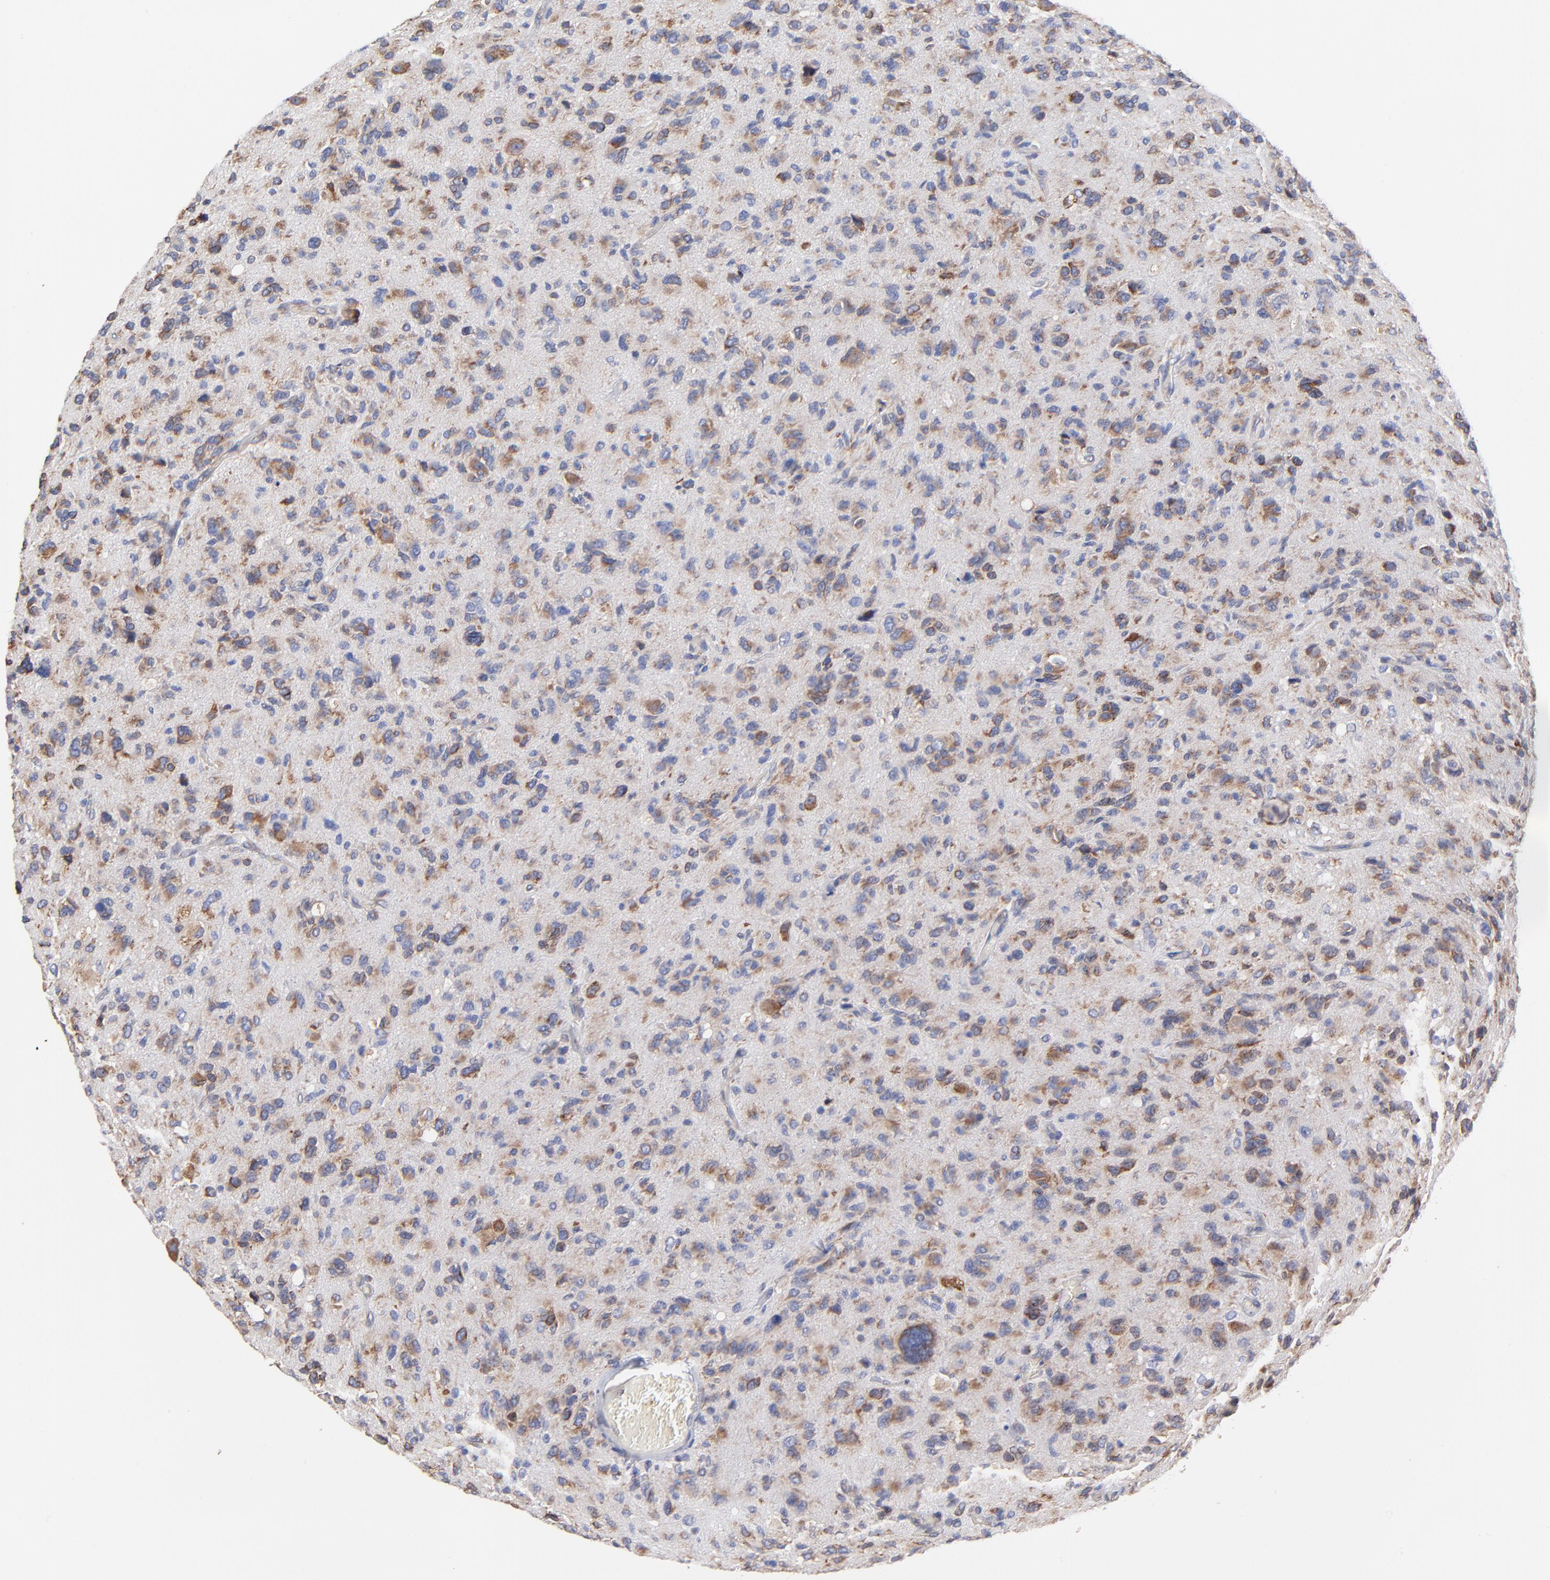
{"staining": {"intensity": "moderate", "quantity": ">75%", "location": "cytoplasmic/membranous"}, "tissue": "glioma", "cell_type": "Tumor cells", "image_type": "cancer", "snomed": [{"axis": "morphology", "description": "Glioma, malignant, High grade"}, {"axis": "topography", "description": "Brain"}], "caption": "Immunohistochemical staining of human malignant glioma (high-grade) reveals moderate cytoplasmic/membranous protein staining in about >75% of tumor cells.", "gene": "LMAN1", "patient": {"sex": "male", "age": 69}}